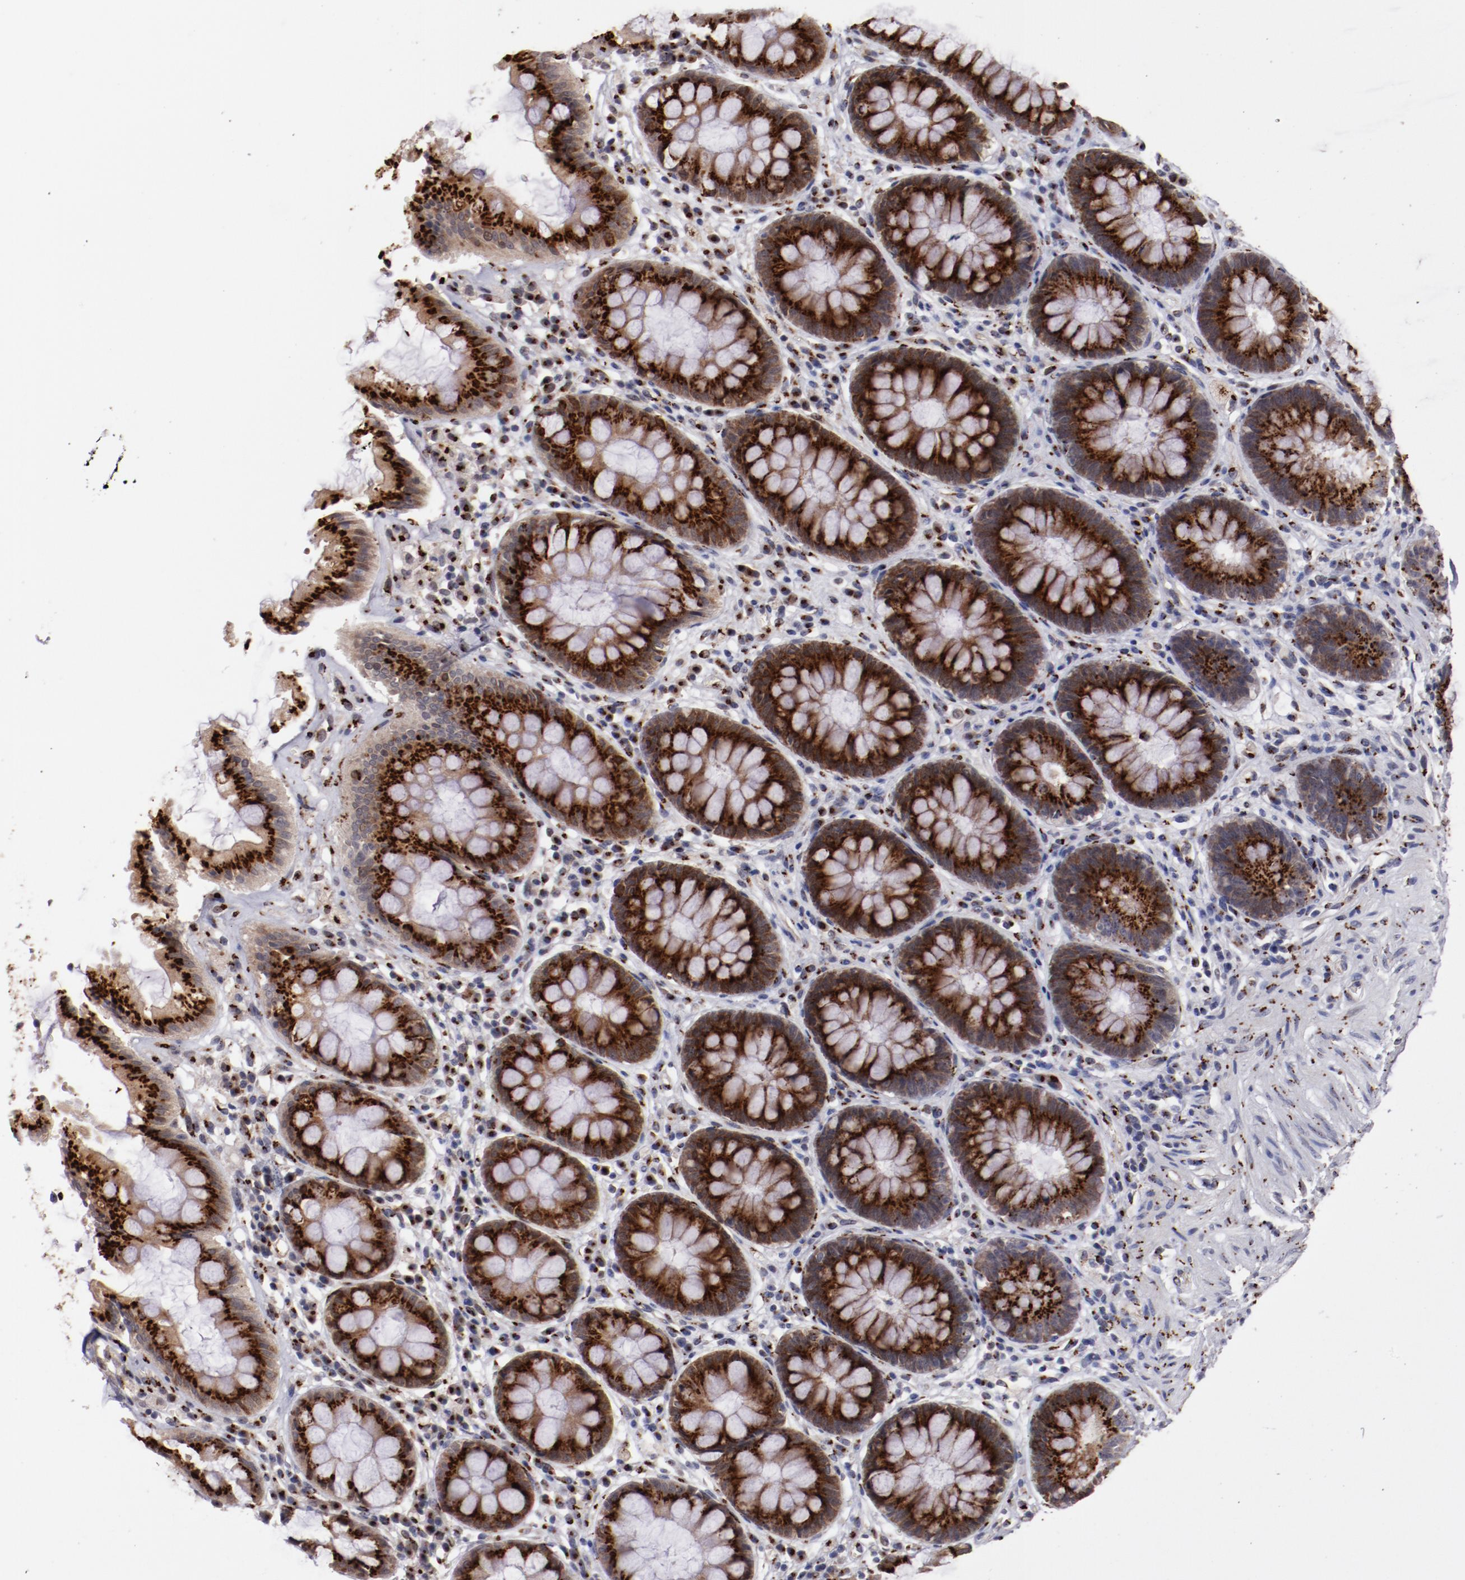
{"staining": {"intensity": "strong", "quantity": ">75%", "location": "cytoplasmic/membranous"}, "tissue": "rectum", "cell_type": "Glandular cells", "image_type": "normal", "snomed": [{"axis": "morphology", "description": "Normal tissue, NOS"}, {"axis": "topography", "description": "Rectum"}], "caption": "Protein analysis of normal rectum shows strong cytoplasmic/membranous expression in about >75% of glandular cells.", "gene": "GOLIM4", "patient": {"sex": "female", "age": 46}}